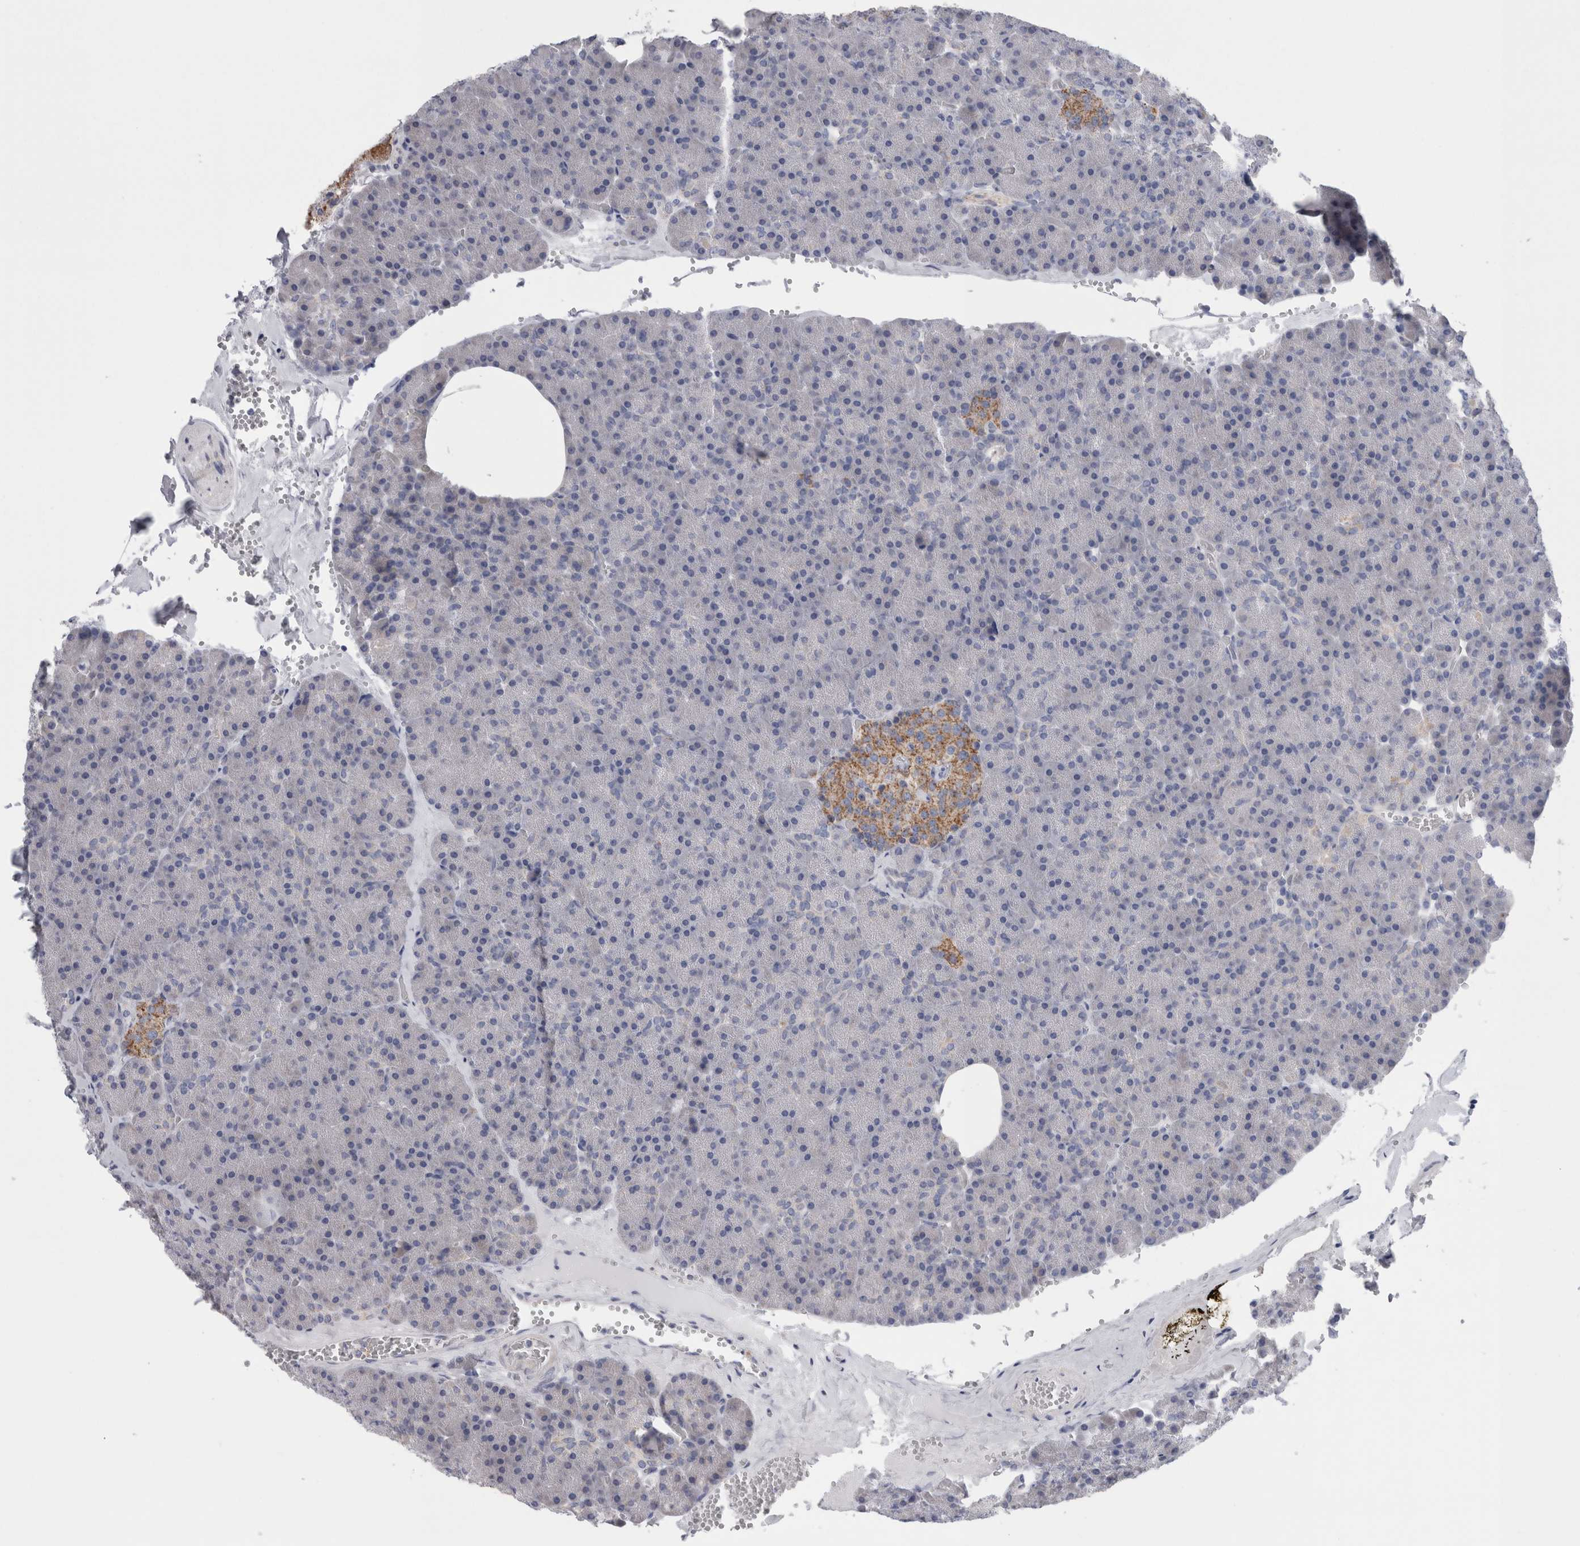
{"staining": {"intensity": "negative", "quantity": "none", "location": "none"}, "tissue": "pancreas", "cell_type": "Exocrine glandular cells", "image_type": "normal", "snomed": [{"axis": "morphology", "description": "Normal tissue, NOS"}, {"axis": "morphology", "description": "Carcinoid, malignant, NOS"}, {"axis": "topography", "description": "Pancreas"}], "caption": "DAB immunohistochemical staining of unremarkable human pancreas exhibits no significant expression in exocrine glandular cells.", "gene": "GDAP1", "patient": {"sex": "female", "age": 35}}